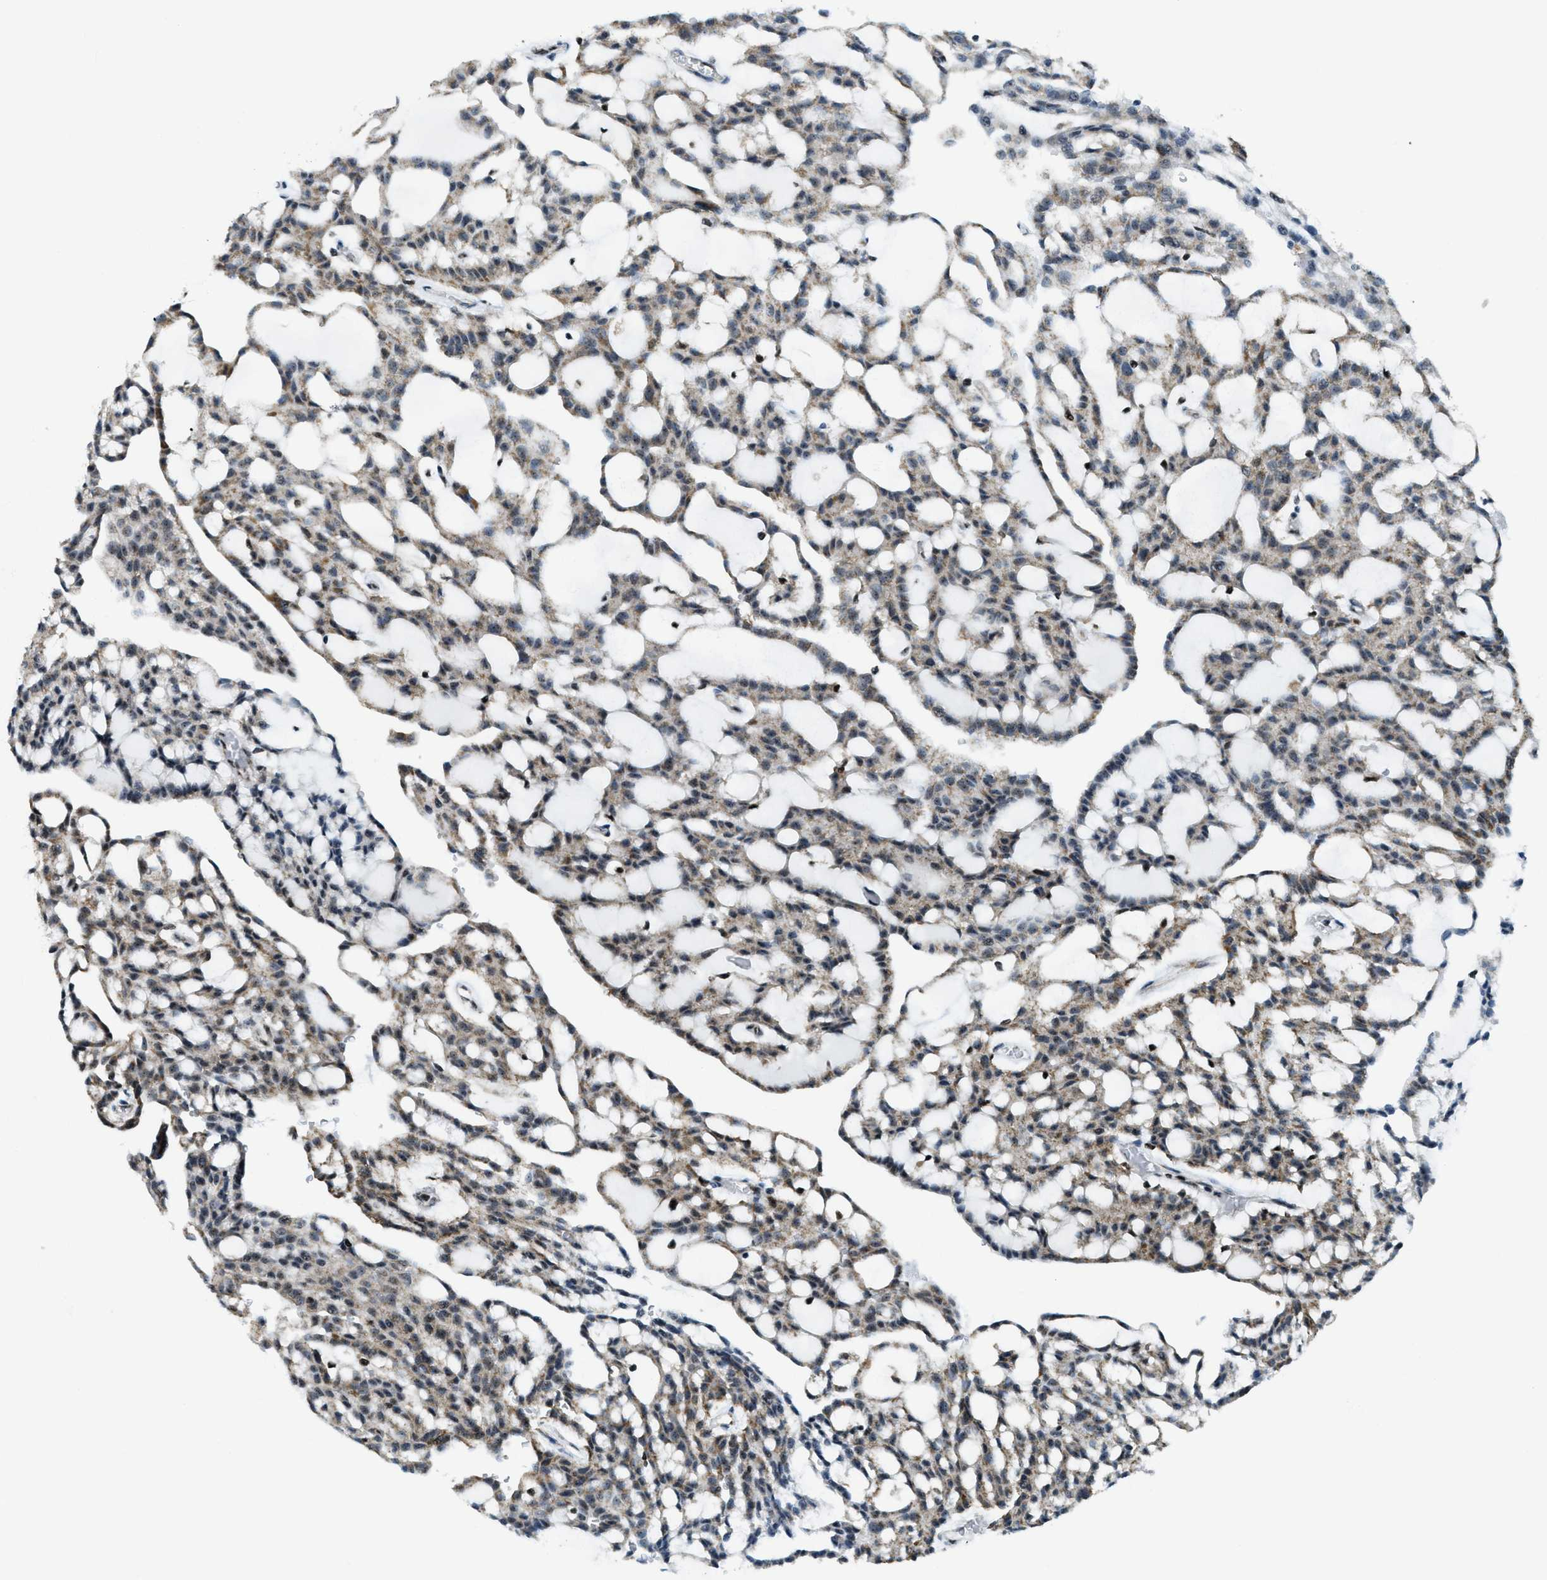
{"staining": {"intensity": "weak", "quantity": ">75%", "location": "cytoplasmic/membranous"}, "tissue": "renal cancer", "cell_type": "Tumor cells", "image_type": "cancer", "snomed": [{"axis": "morphology", "description": "Adenocarcinoma, NOS"}, {"axis": "topography", "description": "Kidney"}], "caption": "High-power microscopy captured an immunohistochemistry (IHC) histopathology image of adenocarcinoma (renal), revealing weak cytoplasmic/membranous staining in approximately >75% of tumor cells. The staining is performed using DAB brown chromogen to label protein expression. The nuclei are counter-stained blue using hematoxylin.", "gene": "SP100", "patient": {"sex": "male", "age": 63}}